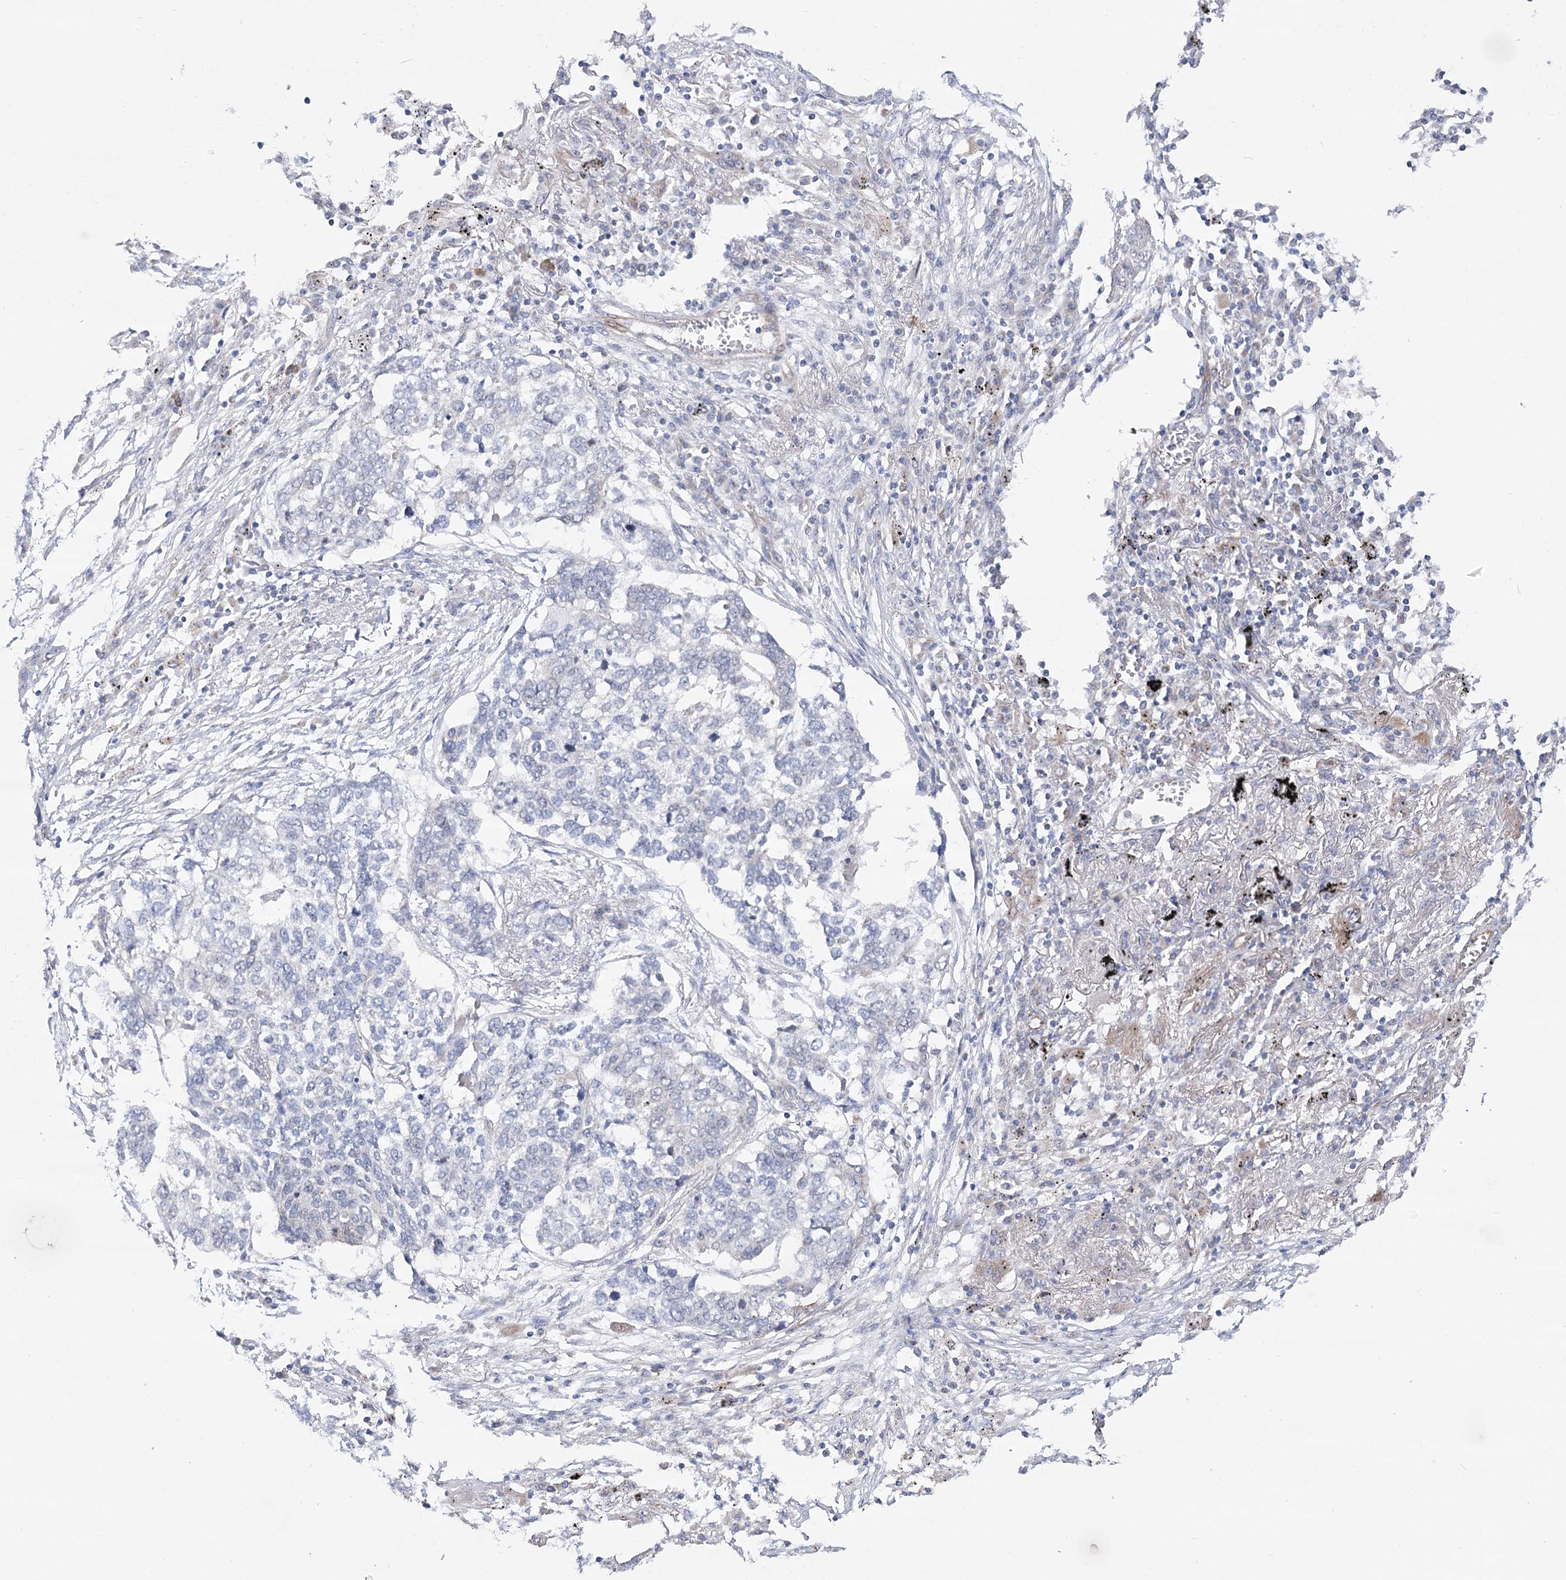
{"staining": {"intensity": "negative", "quantity": "none", "location": "none"}, "tissue": "lung cancer", "cell_type": "Tumor cells", "image_type": "cancer", "snomed": [{"axis": "morphology", "description": "Squamous cell carcinoma, NOS"}, {"axis": "topography", "description": "Lung"}], "caption": "Lung cancer (squamous cell carcinoma) was stained to show a protein in brown. There is no significant positivity in tumor cells.", "gene": "ECHDC3", "patient": {"sex": "female", "age": 63}}